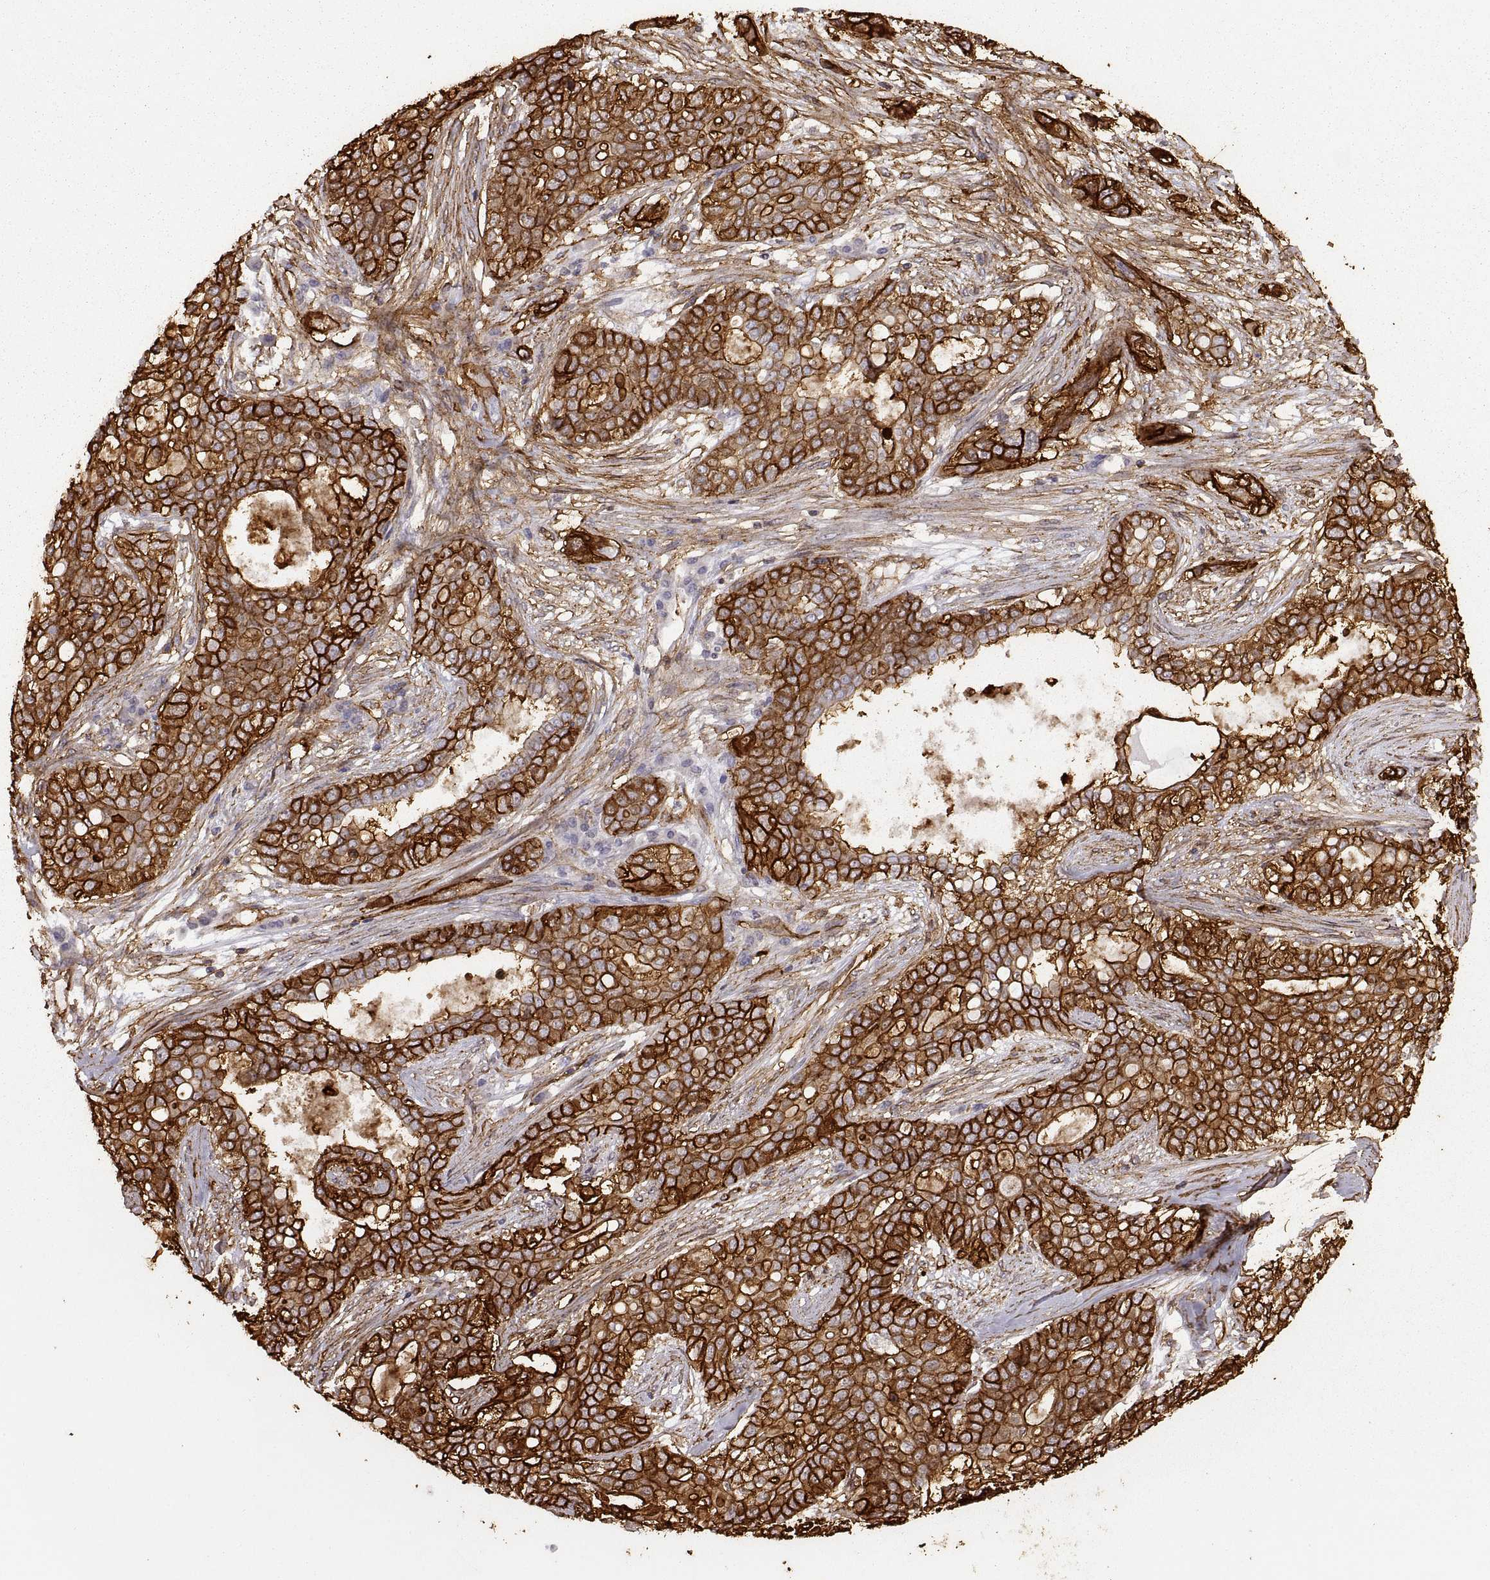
{"staining": {"intensity": "strong", "quantity": ">75%", "location": "cytoplasmic/membranous"}, "tissue": "lung cancer", "cell_type": "Tumor cells", "image_type": "cancer", "snomed": [{"axis": "morphology", "description": "Squamous cell carcinoma, NOS"}, {"axis": "topography", "description": "Lung"}], "caption": "IHC staining of squamous cell carcinoma (lung), which shows high levels of strong cytoplasmic/membranous staining in about >75% of tumor cells indicating strong cytoplasmic/membranous protein positivity. The staining was performed using DAB (brown) for protein detection and nuclei were counterstained in hematoxylin (blue).", "gene": "S100A10", "patient": {"sex": "female", "age": 70}}